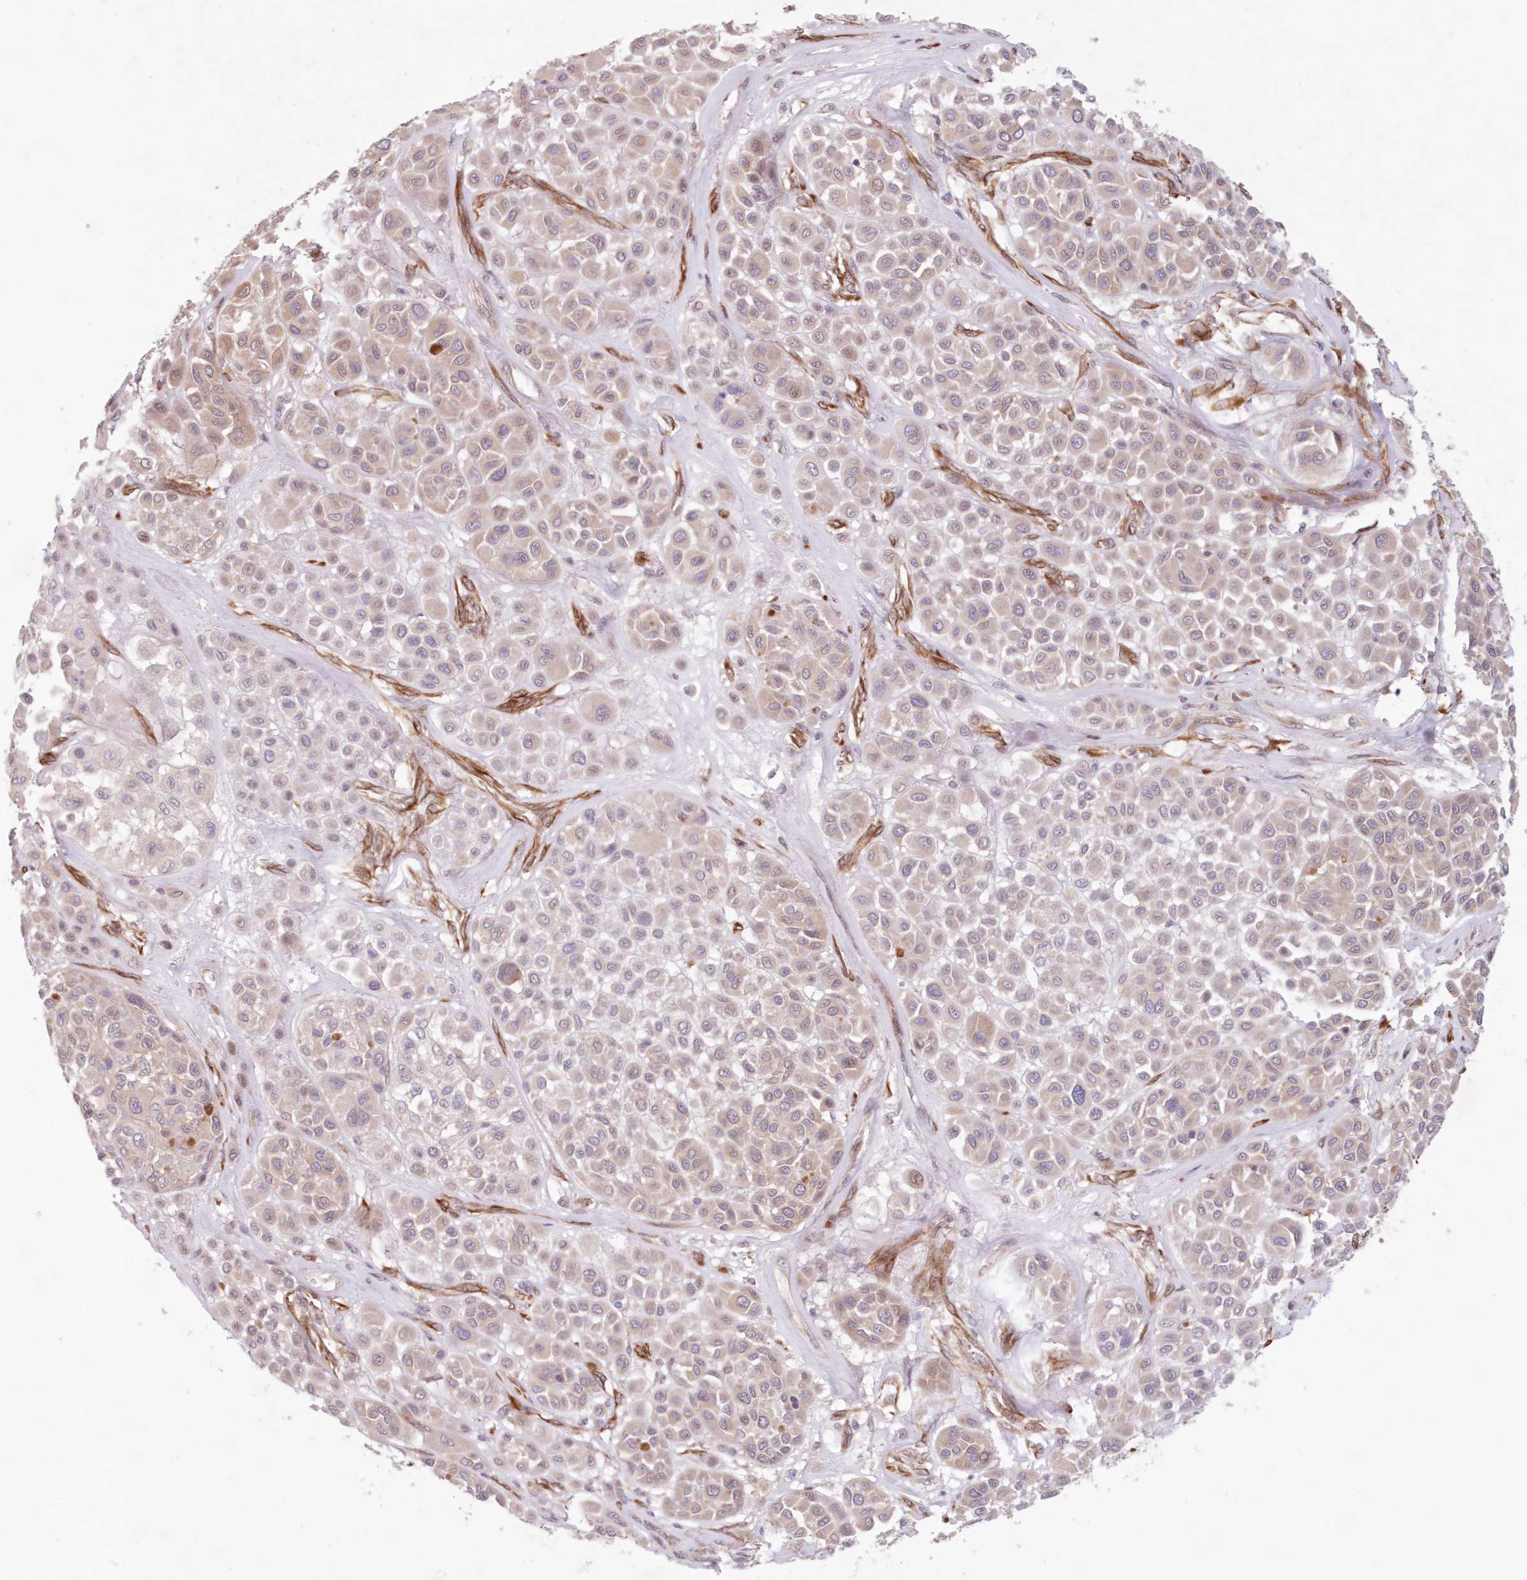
{"staining": {"intensity": "weak", "quantity": "<25%", "location": "cytoplasmic/membranous"}, "tissue": "melanoma", "cell_type": "Tumor cells", "image_type": "cancer", "snomed": [{"axis": "morphology", "description": "Malignant melanoma, Metastatic site"}, {"axis": "topography", "description": "Soft tissue"}], "caption": "An immunohistochemistry (IHC) micrograph of melanoma is shown. There is no staining in tumor cells of melanoma.", "gene": "PCYOX1L", "patient": {"sex": "male", "age": 41}}